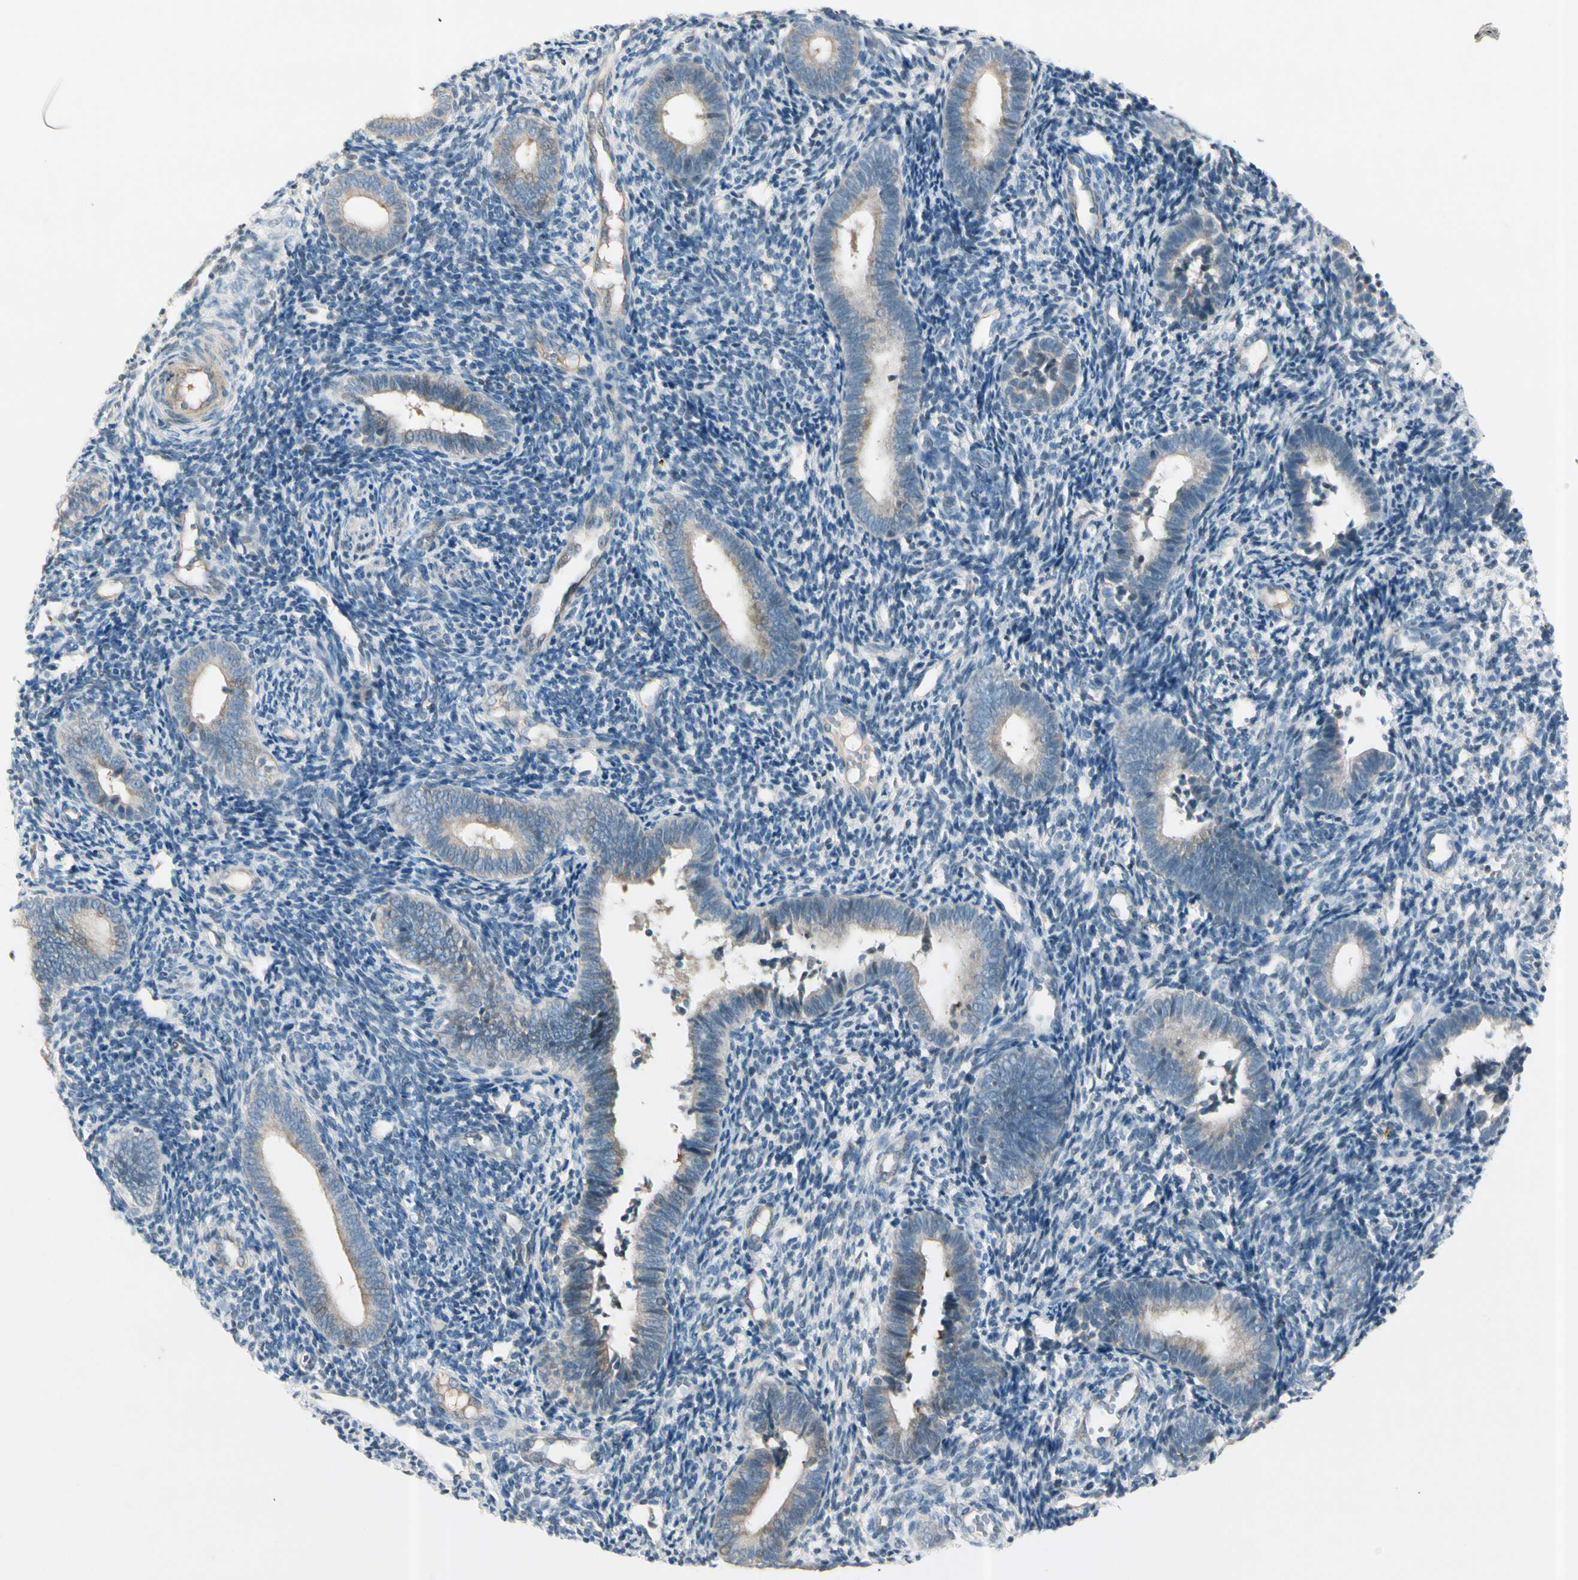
{"staining": {"intensity": "negative", "quantity": "none", "location": "none"}, "tissue": "endometrium", "cell_type": "Cells in endometrial stroma", "image_type": "normal", "snomed": [{"axis": "morphology", "description": "Normal tissue, NOS"}, {"axis": "topography", "description": "Uterus"}, {"axis": "topography", "description": "Endometrium"}], "caption": "DAB (3,3'-diaminobenzidine) immunohistochemical staining of unremarkable endometrium reveals no significant positivity in cells in endometrial stroma.", "gene": "CYP2E1", "patient": {"sex": "female", "age": 33}}